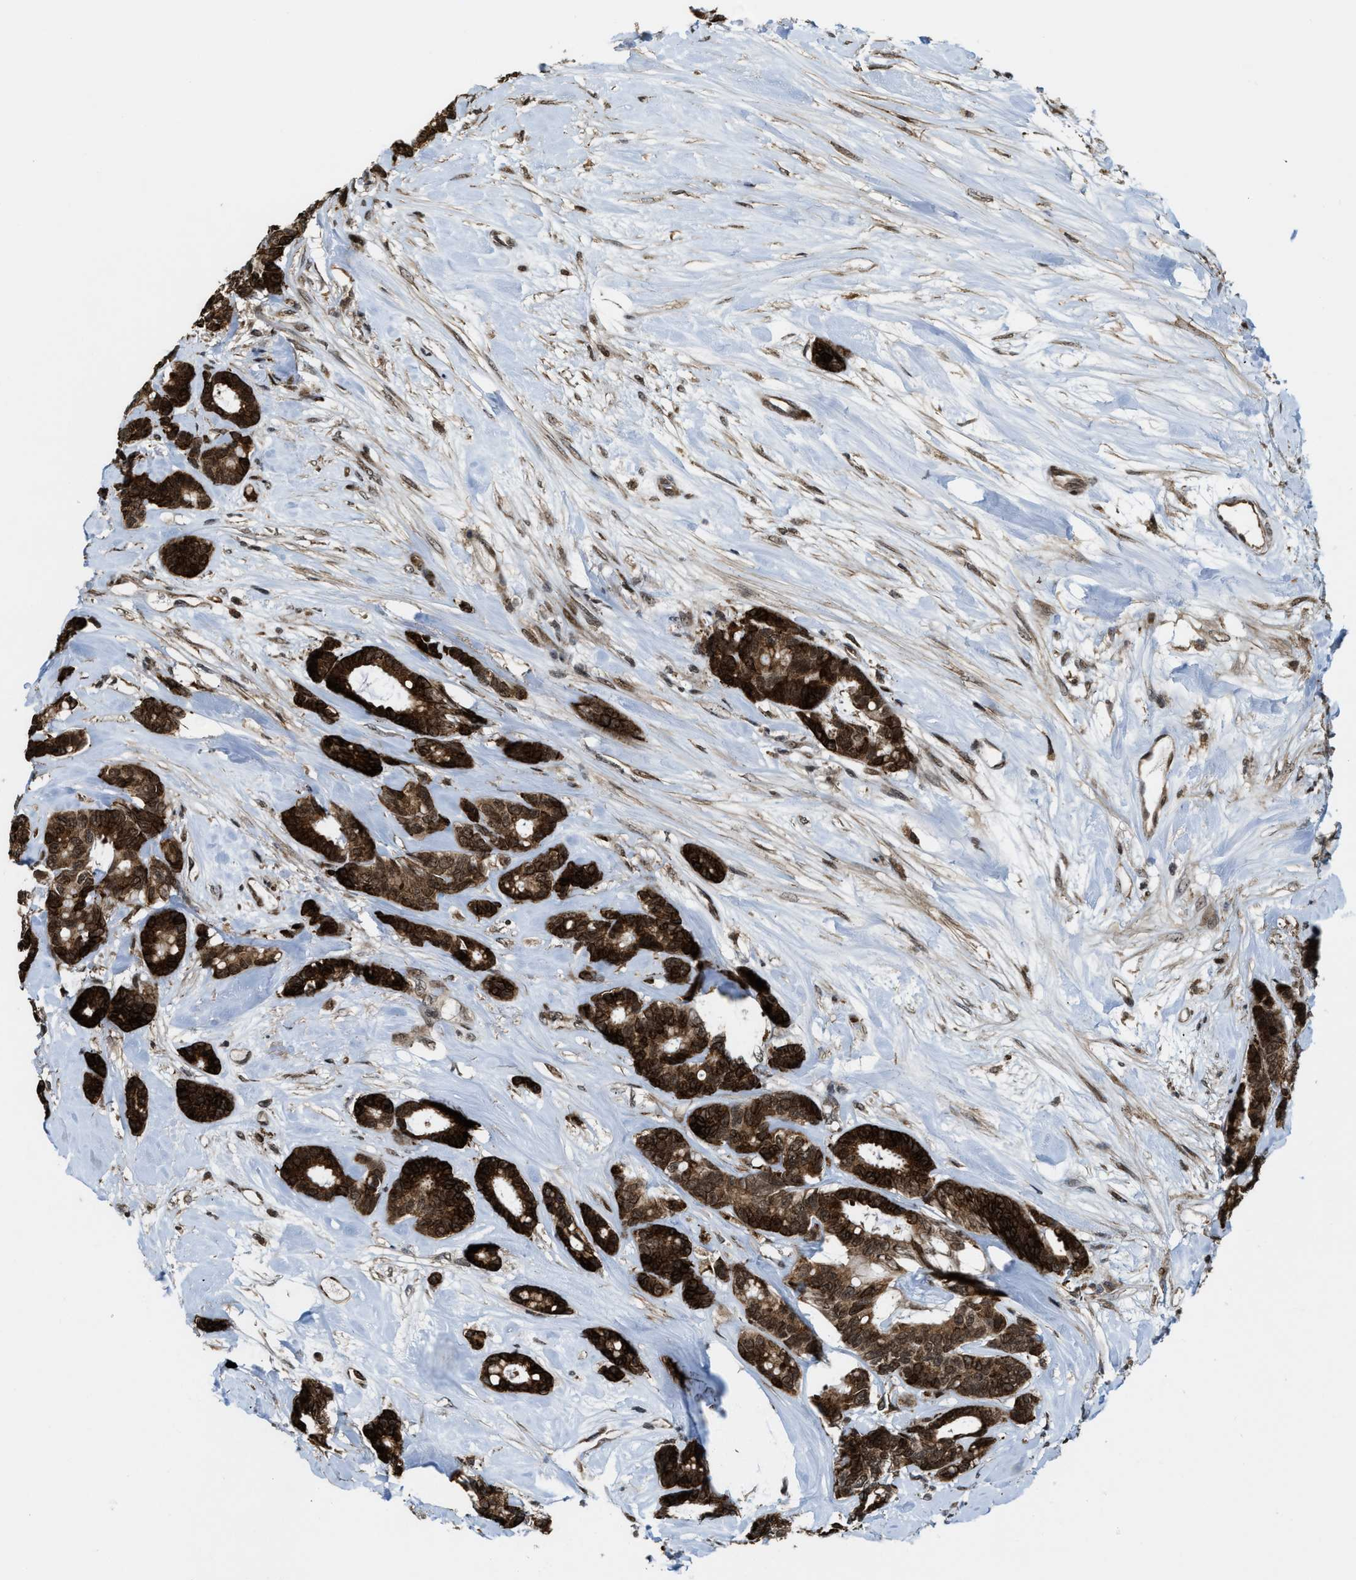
{"staining": {"intensity": "strong", "quantity": ">75%", "location": "cytoplasmic/membranous,nuclear"}, "tissue": "breast cancer", "cell_type": "Tumor cells", "image_type": "cancer", "snomed": [{"axis": "morphology", "description": "Duct carcinoma"}, {"axis": "topography", "description": "Breast"}], "caption": "The immunohistochemical stain highlights strong cytoplasmic/membranous and nuclear expression in tumor cells of breast cancer (invasive ductal carcinoma) tissue. (DAB IHC, brown staining for protein, blue staining for nuclei).", "gene": "ZNF250", "patient": {"sex": "female", "age": 87}}